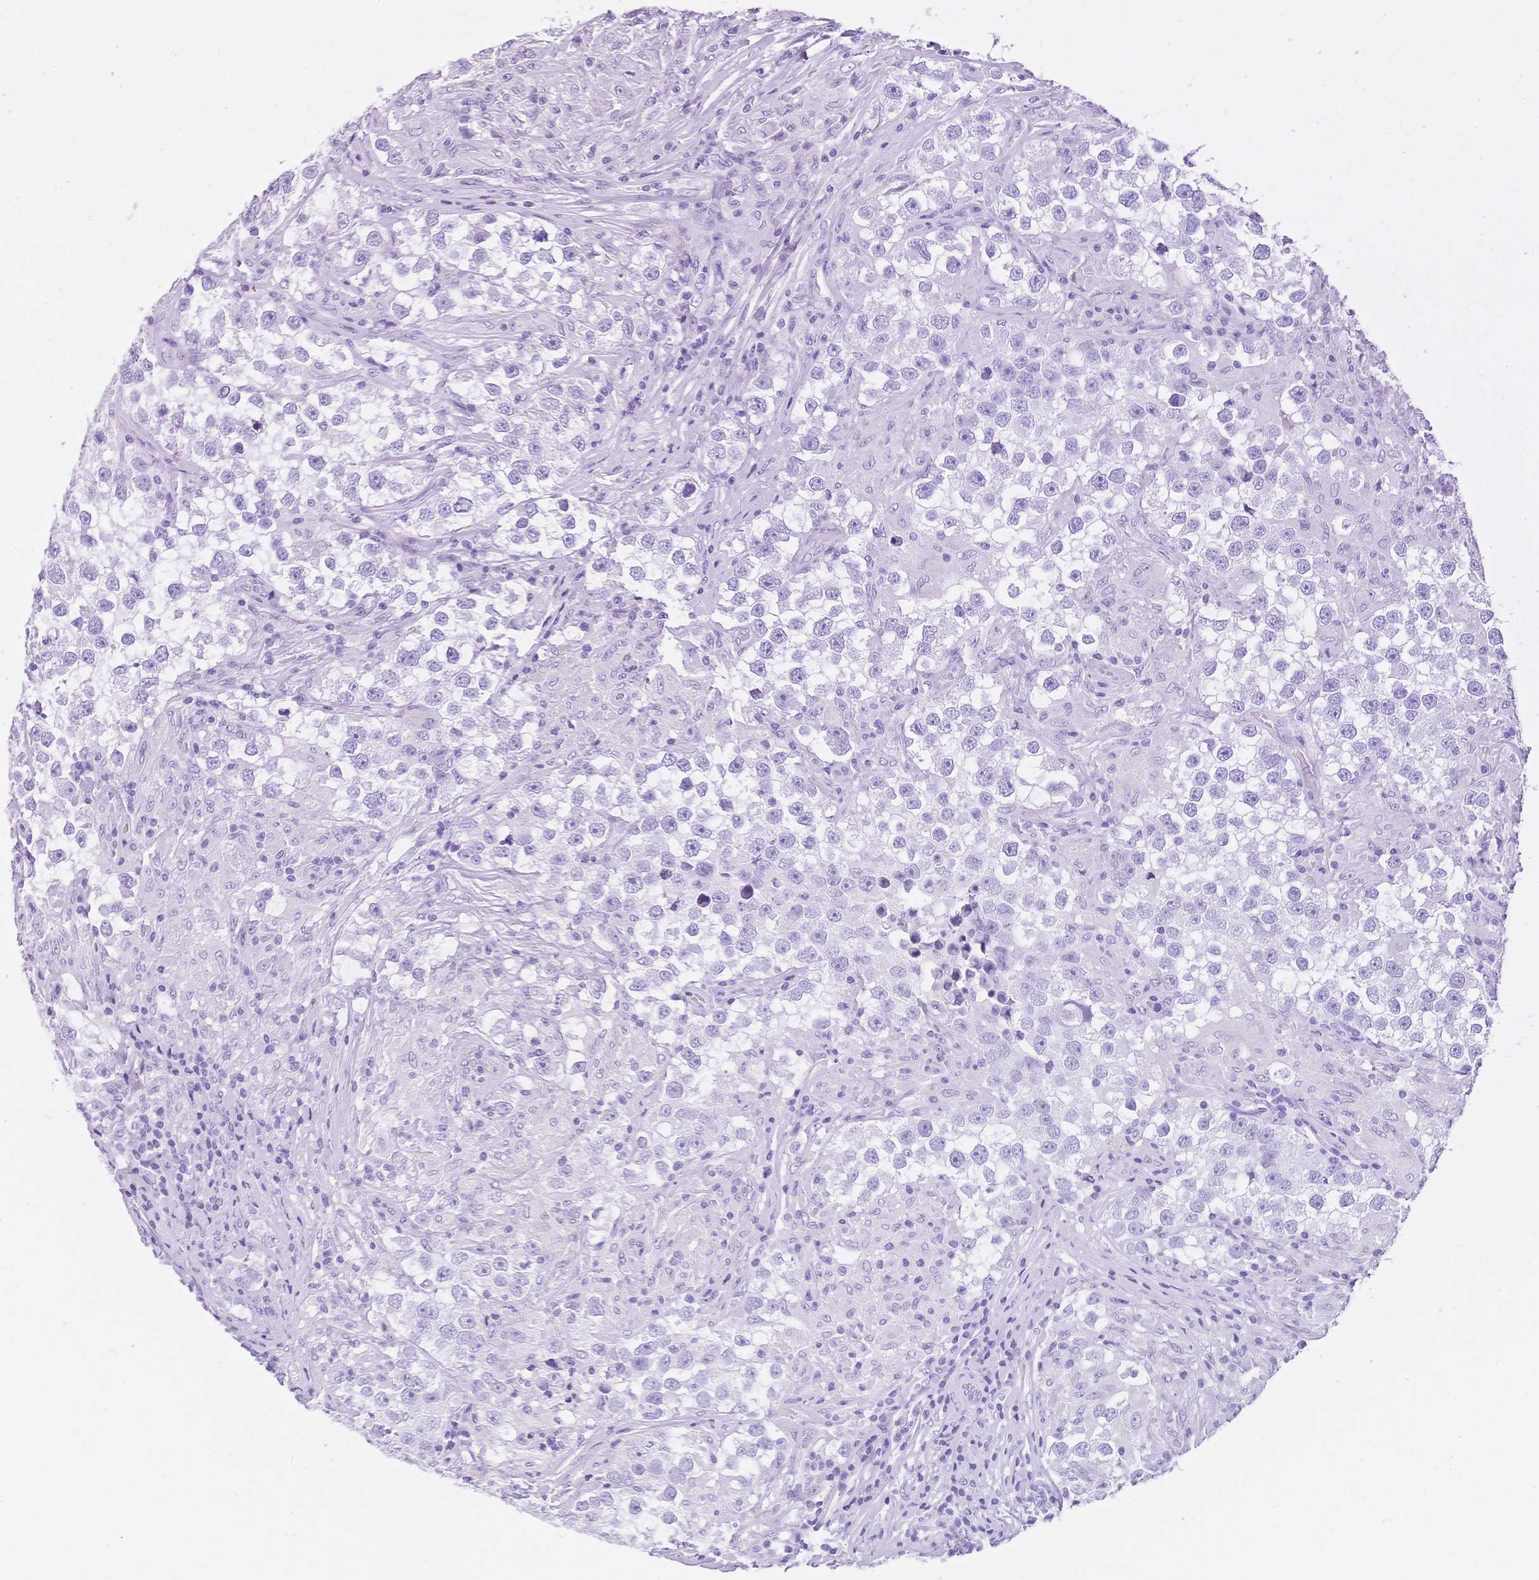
{"staining": {"intensity": "negative", "quantity": "none", "location": "none"}, "tissue": "testis cancer", "cell_type": "Tumor cells", "image_type": "cancer", "snomed": [{"axis": "morphology", "description": "Seminoma, NOS"}, {"axis": "topography", "description": "Testis"}], "caption": "Tumor cells are negative for brown protein staining in seminoma (testis).", "gene": "MUC21", "patient": {"sex": "male", "age": 46}}